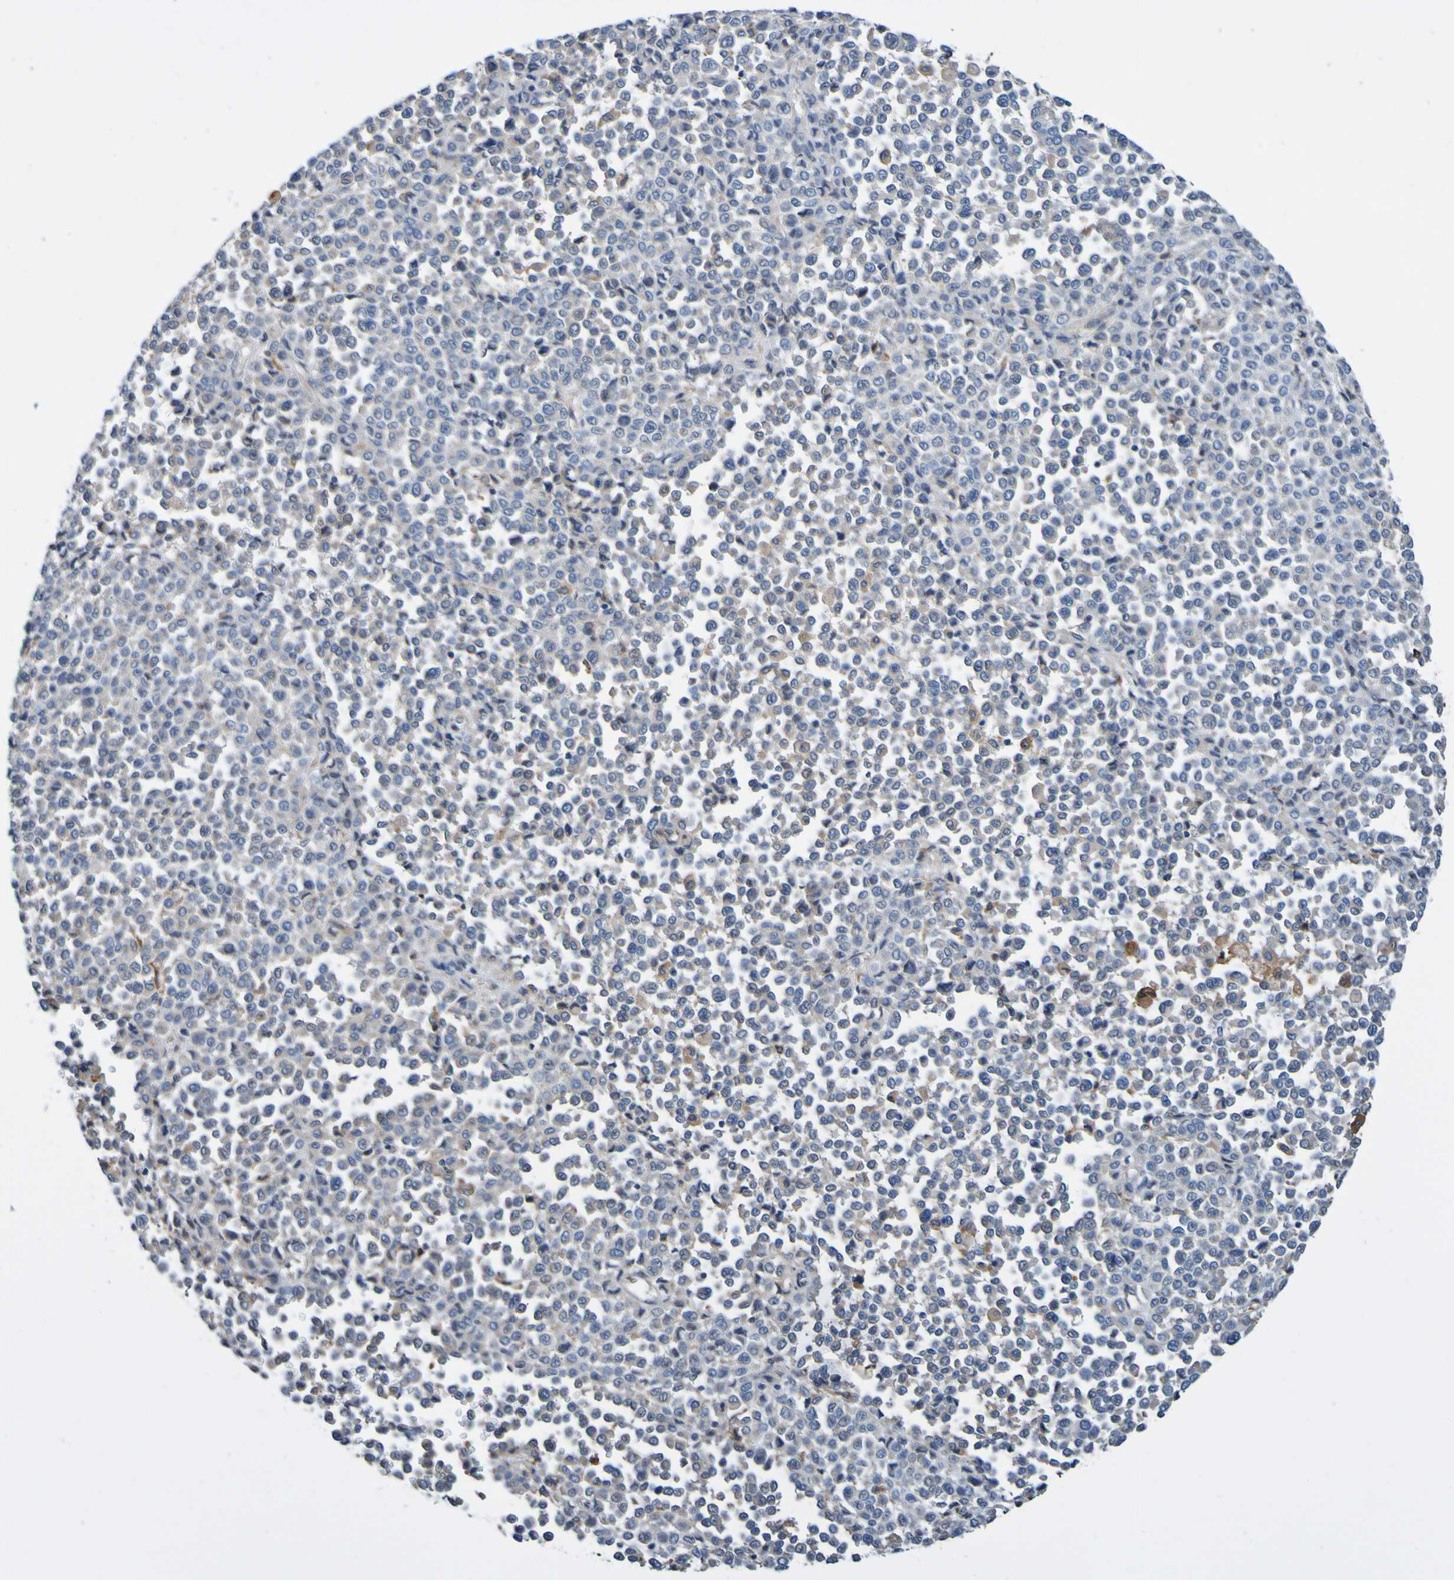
{"staining": {"intensity": "weak", "quantity": ">75%", "location": "cytoplasmic/membranous"}, "tissue": "melanoma", "cell_type": "Tumor cells", "image_type": "cancer", "snomed": [{"axis": "morphology", "description": "Malignant melanoma, Metastatic site"}, {"axis": "topography", "description": "Pancreas"}], "caption": "Immunohistochemistry histopathology image of human melanoma stained for a protein (brown), which displays low levels of weak cytoplasmic/membranous staining in approximately >75% of tumor cells.", "gene": "METAP2", "patient": {"sex": "female", "age": 30}}